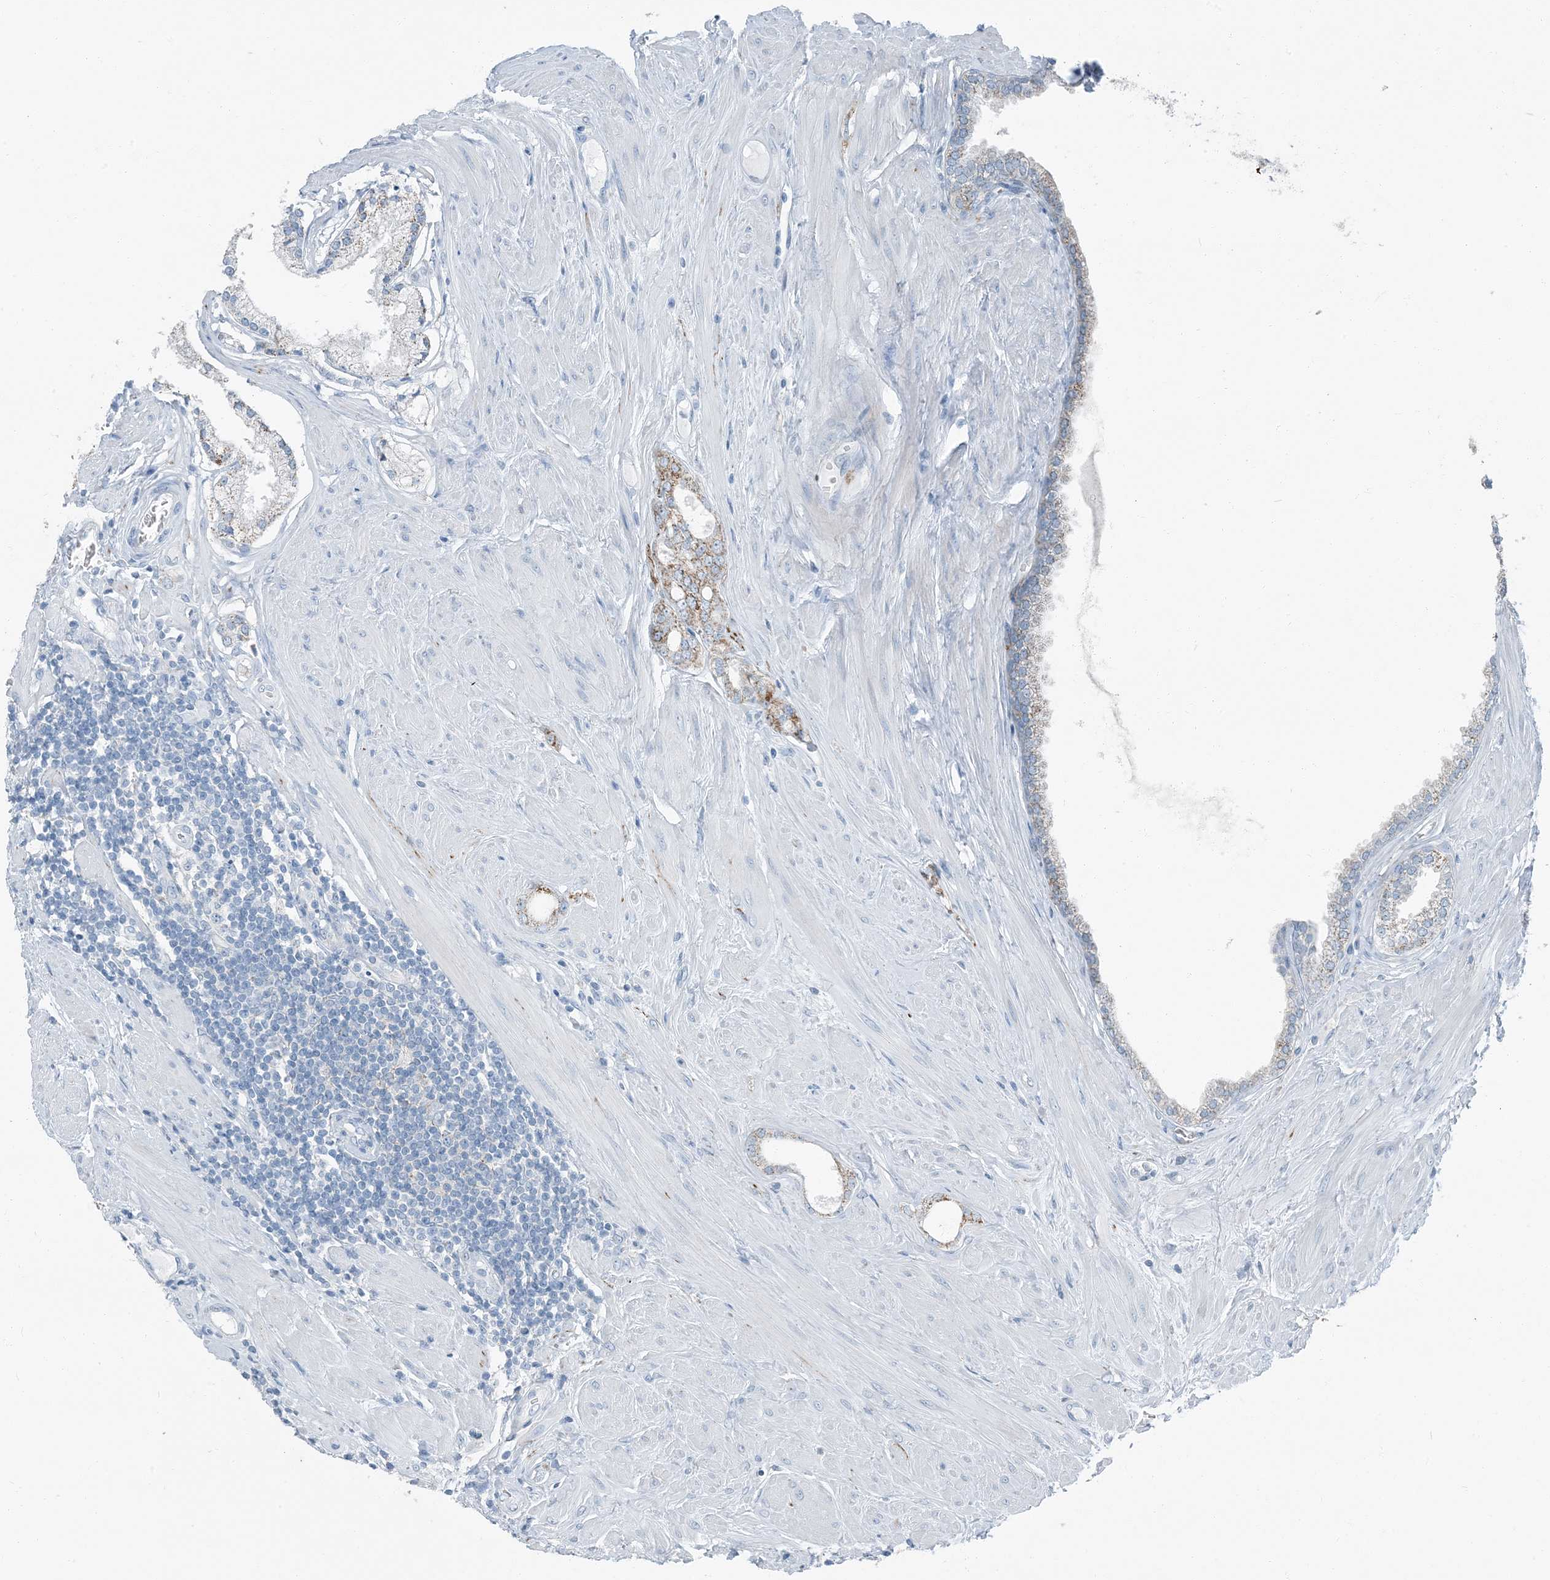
{"staining": {"intensity": "moderate", "quantity": "25%-75%", "location": "cytoplasmic/membranous"}, "tissue": "prostate cancer", "cell_type": "Tumor cells", "image_type": "cancer", "snomed": [{"axis": "morphology", "description": "Adenocarcinoma, Low grade"}, {"axis": "topography", "description": "Prostate"}], "caption": "Immunohistochemical staining of prostate low-grade adenocarcinoma shows medium levels of moderate cytoplasmic/membranous staining in approximately 25%-75% of tumor cells.", "gene": "FAM162A", "patient": {"sex": "male", "age": 62}}